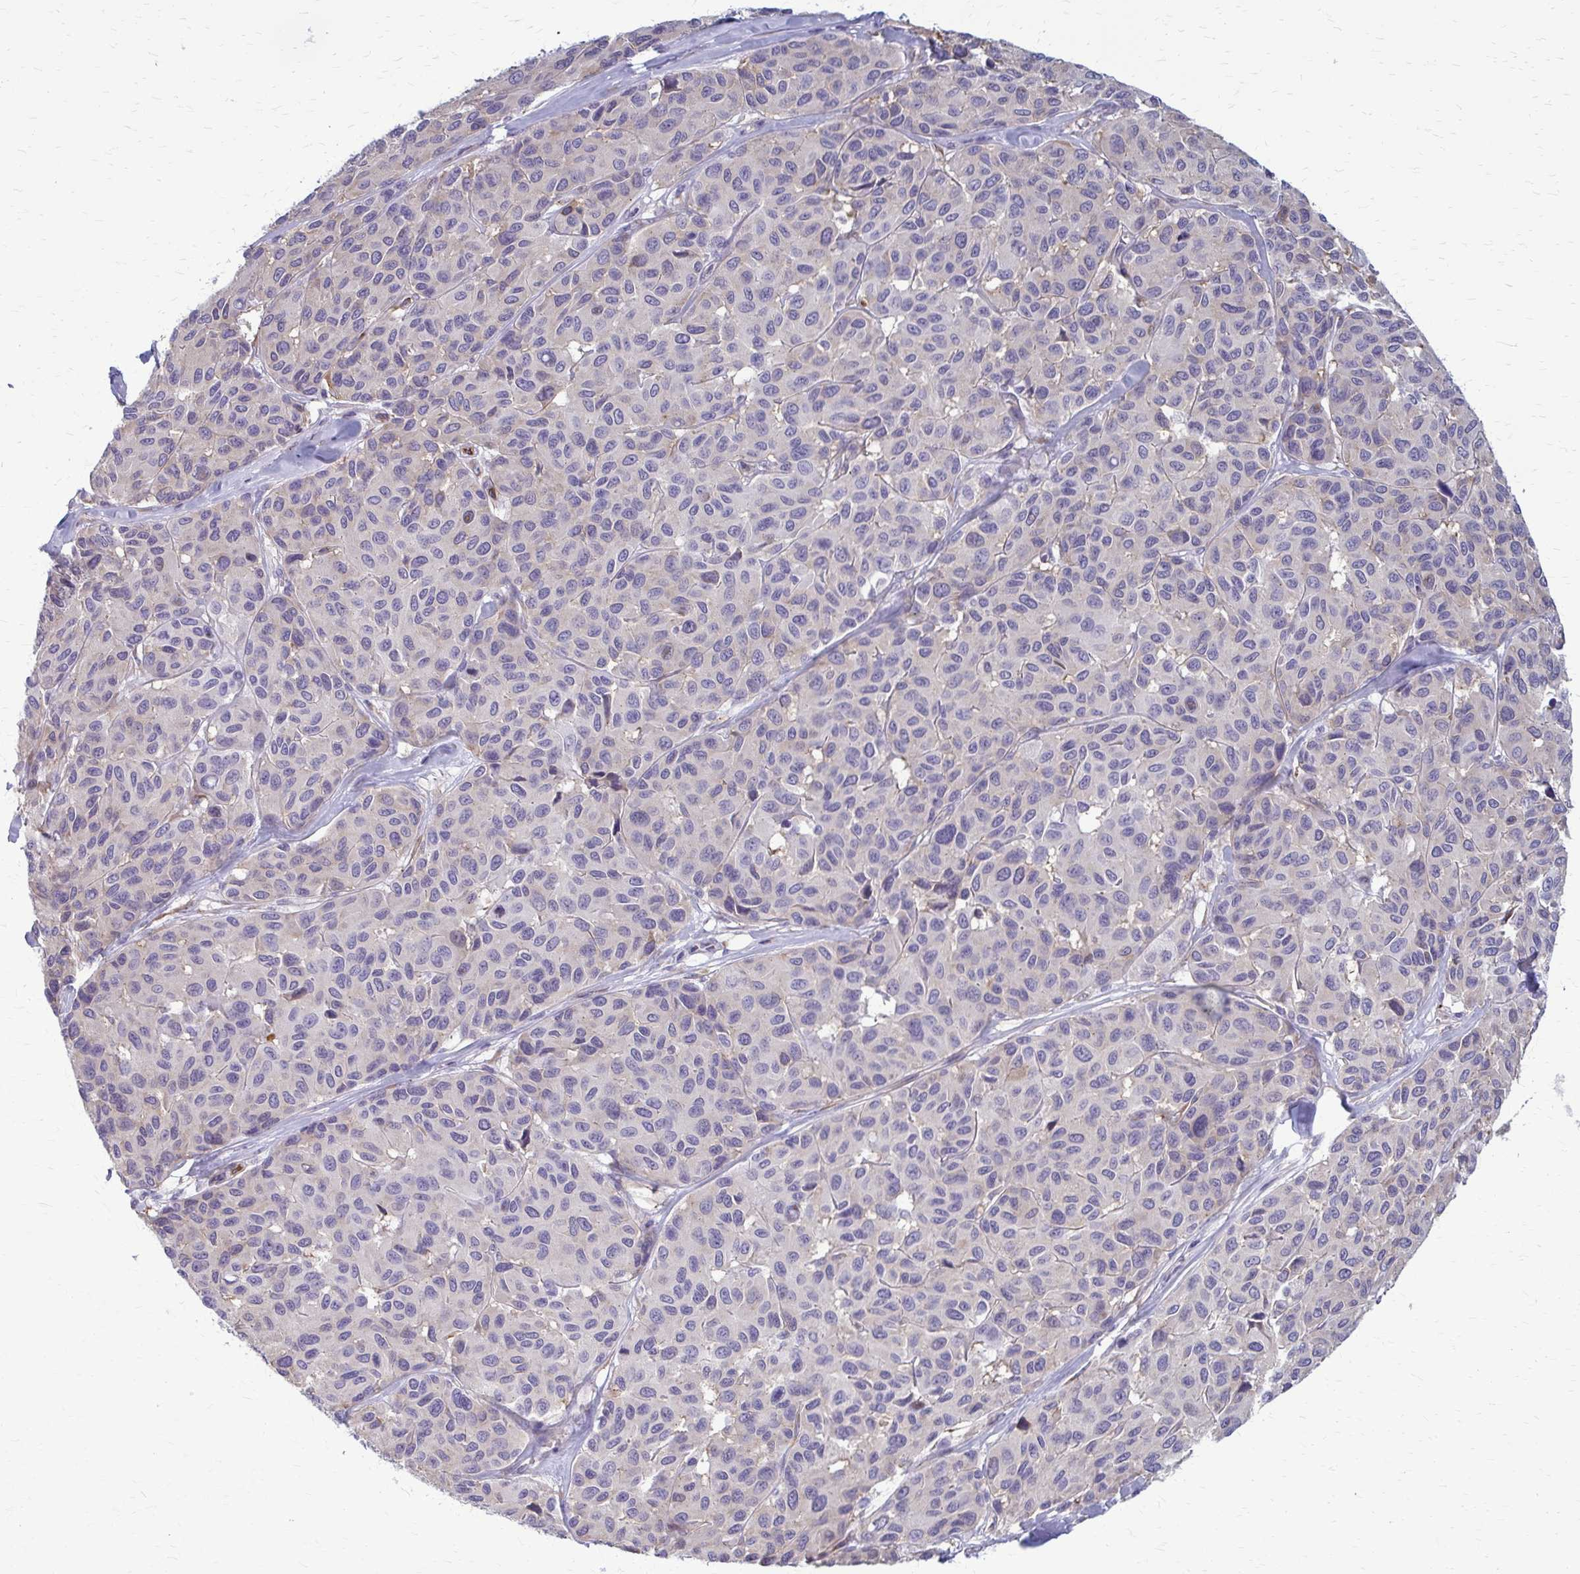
{"staining": {"intensity": "negative", "quantity": "none", "location": "none"}, "tissue": "melanoma", "cell_type": "Tumor cells", "image_type": "cancer", "snomed": [{"axis": "morphology", "description": "Malignant melanoma, NOS"}, {"axis": "topography", "description": "Skin"}], "caption": "Image shows no significant protein positivity in tumor cells of melanoma. (Brightfield microscopy of DAB immunohistochemistry (IHC) at high magnification).", "gene": "DEPP1", "patient": {"sex": "female", "age": 66}}